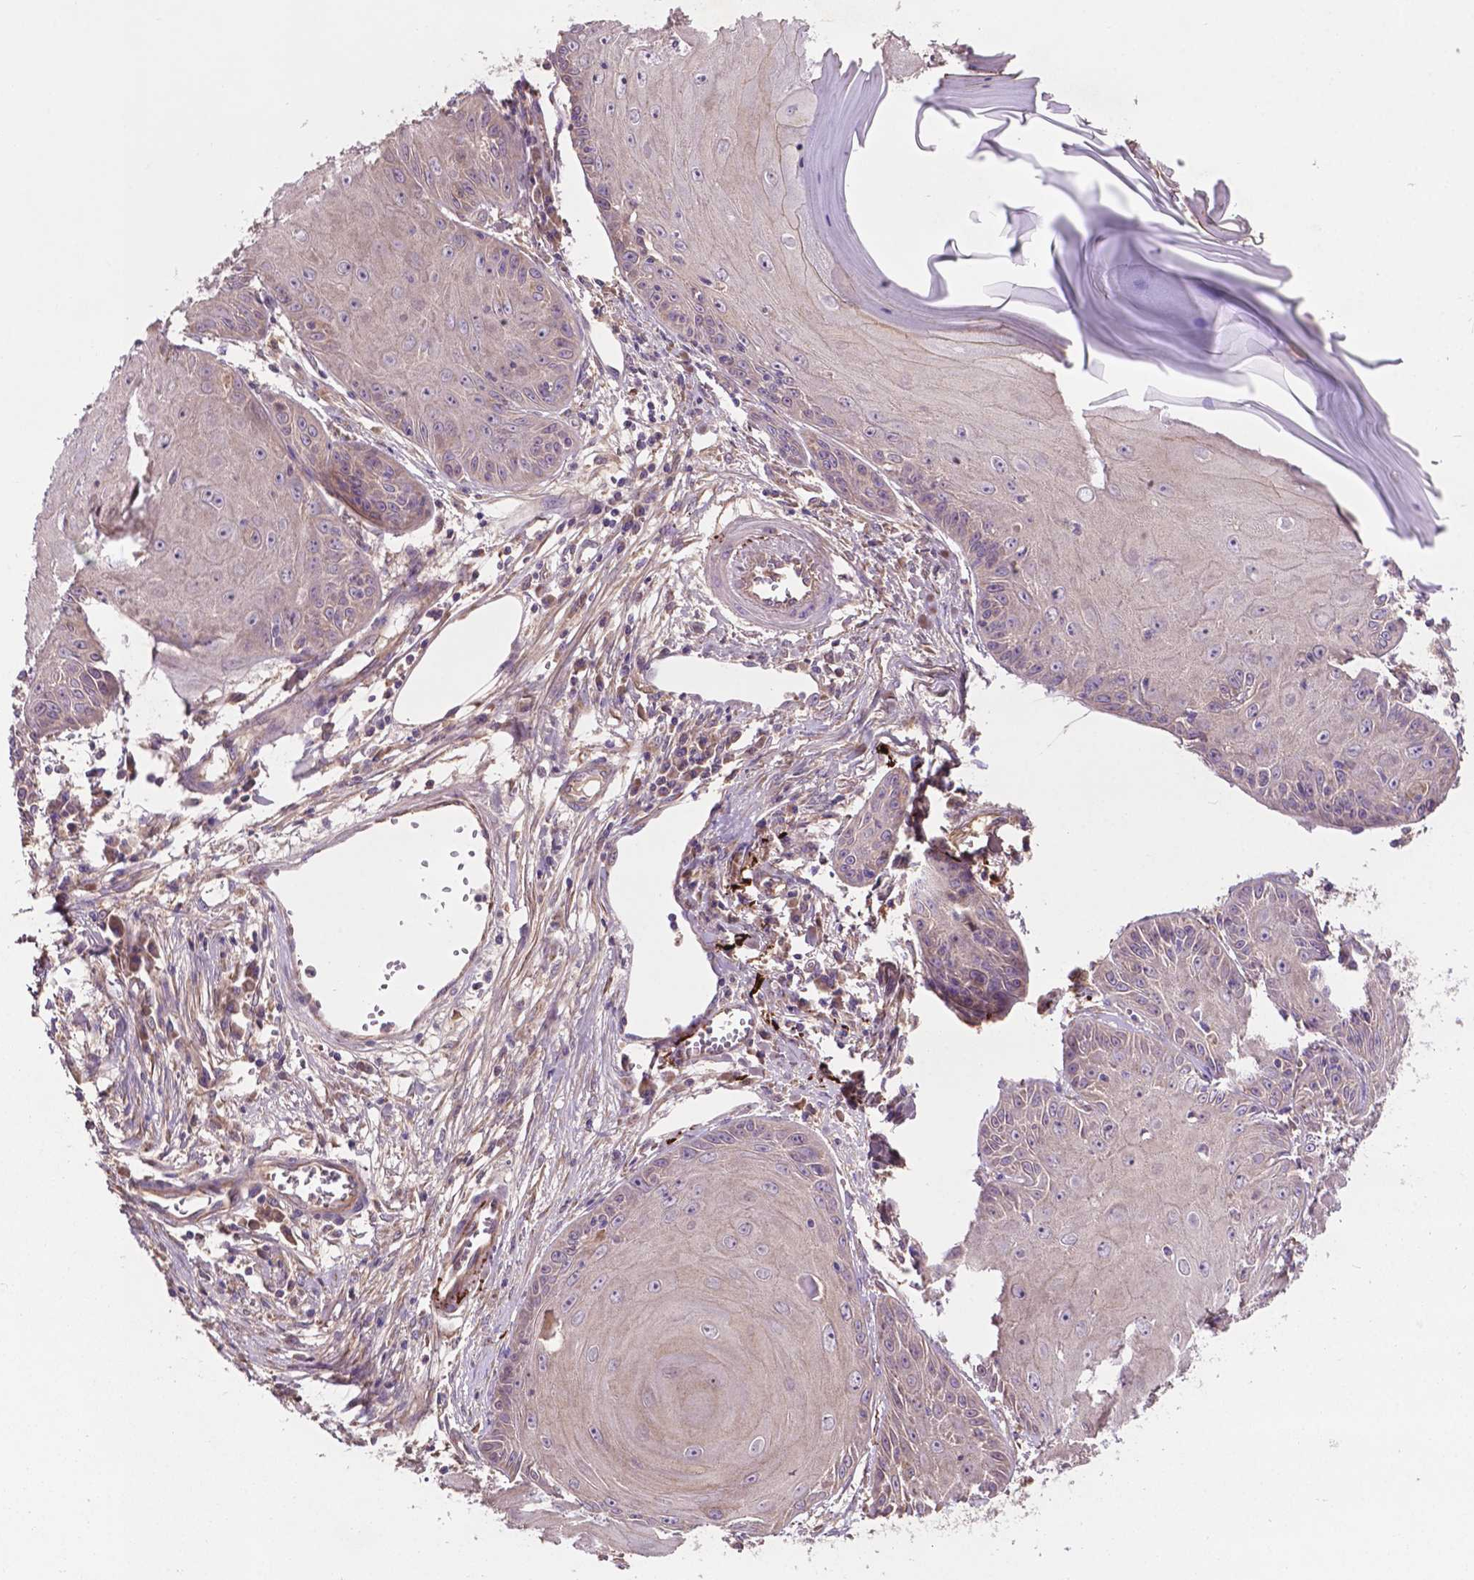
{"staining": {"intensity": "negative", "quantity": "none", "location": "none"}, "tissue": "skin cancer", "cell_type": "Tumor cells", "image_type": "cancer", "snomed": [{"axis": "morphology", "description": "Squamous cell carcinoma, NOS"}, {"axis": "topography", "description": "Skin"}, {"axis": "topography", "description": "Vulva"}], "caption": "The IHC image has no significant positivity in tumor cells of skin cancer tissue.", "gene": "GJA9", "patient": {"sex": "female", "age": 85}}